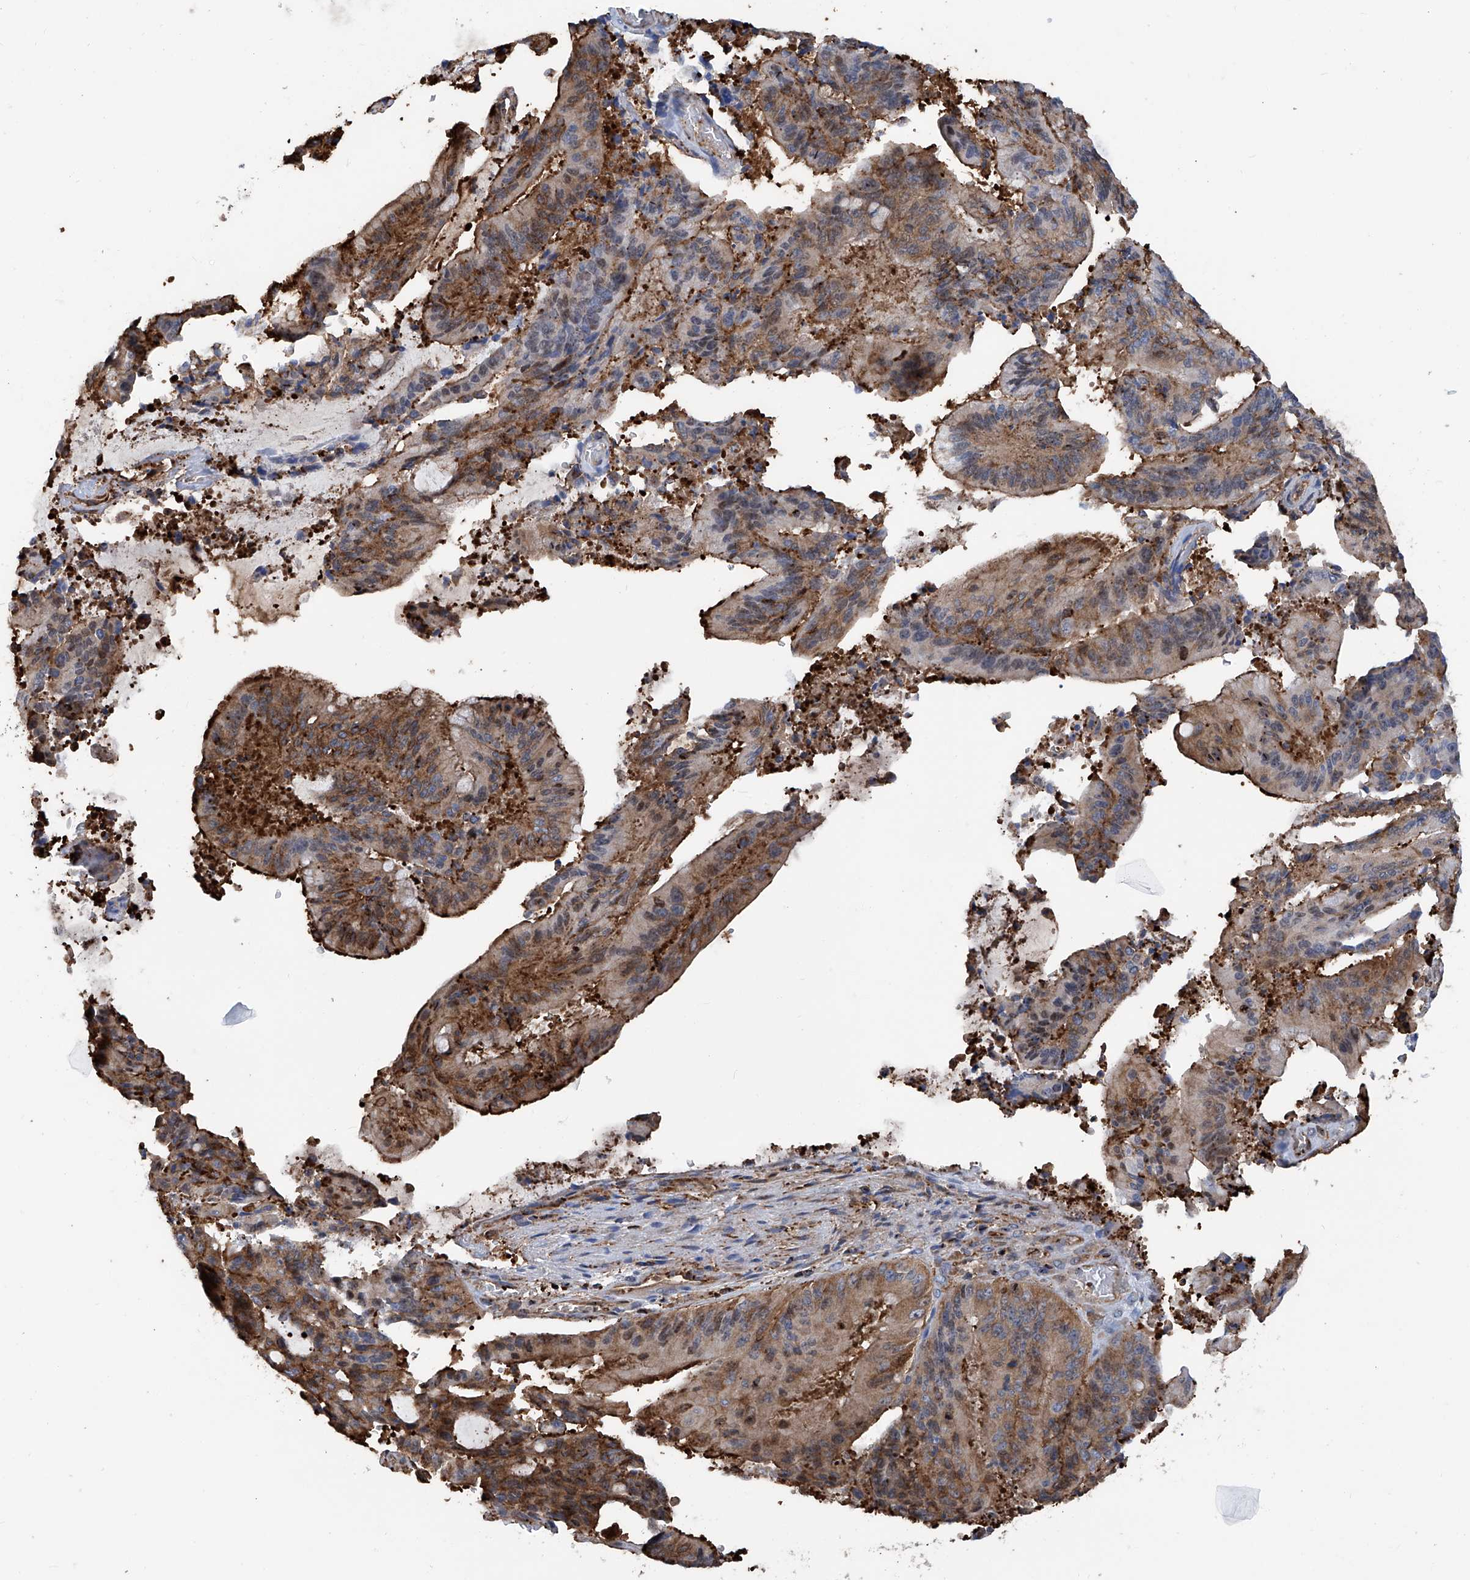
{"staining": {"intensity": "moderate", "quantity": ">75%", "location": "cytoplasmic/membranous,nuclear"}, "tissue": "liver cancer", "cell_type": "Tumor cells", "image_type": "cancer", "snomed": [{"axis": "morphology", "description": "Normal tissue, NOS"}, {"axis": "morphology", "description": "Cholangiocarcinoma"}, {"axis": "topography", "description": "Liver"}, {"axis": "topography", "description": "Peripheral nerve tissue"}], "caption": "A photomicrograph of human liver cholangiocarcinoma stained for a protein reveals moderate cytoplasmic/membranous and nuclear brown staining in tumor cells. (DAB IHC, brown staining for protein, blue staining for nuclei).", "gene": "ZNF484", "patient": {"sex": "female", "age": 73}}